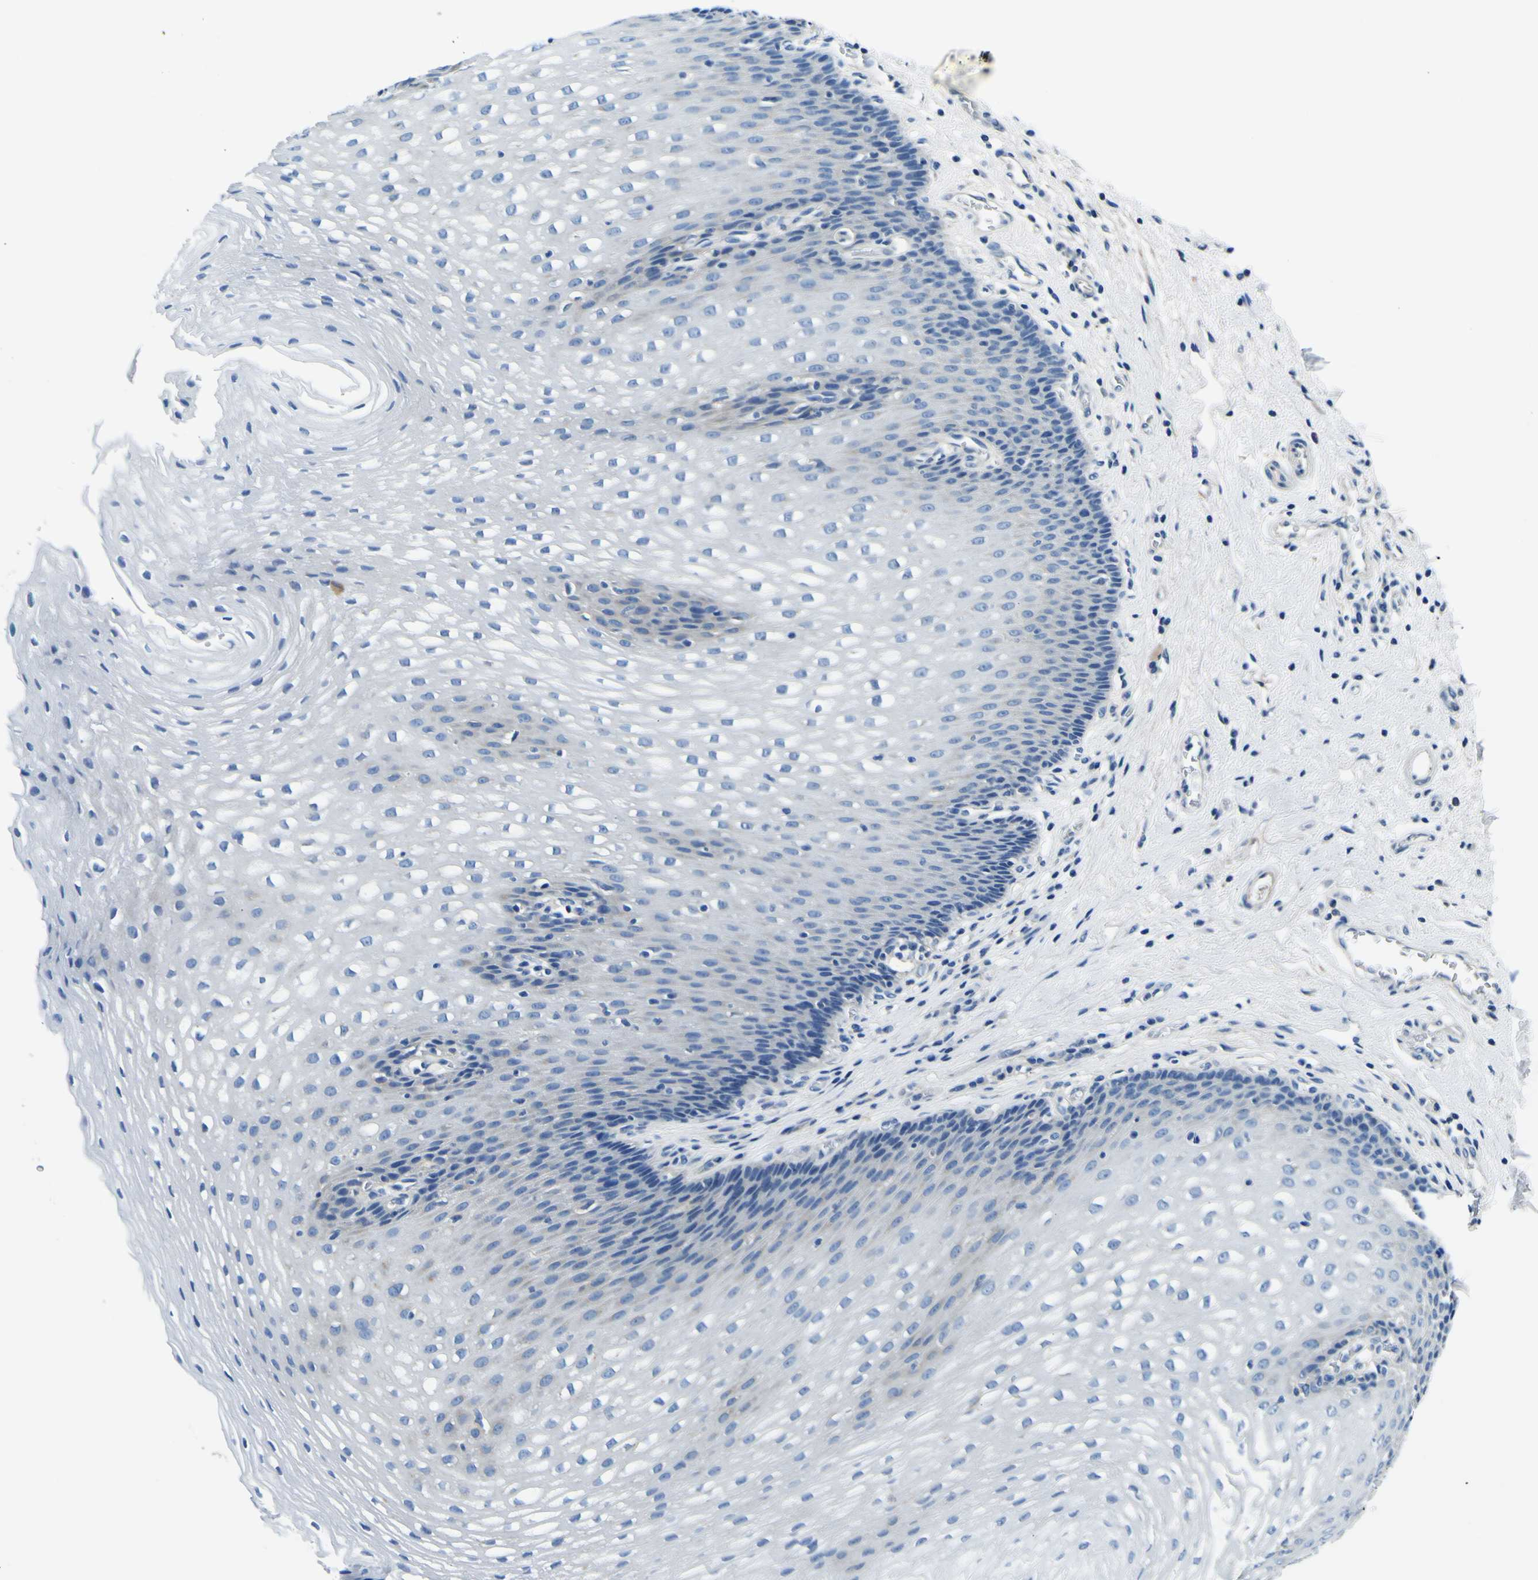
{"staining": {"intensity": "negative", "quantity": "none", "location": "none"}, "tissue": "esophagus", "cell_type": "Squamous epithelial cells", "image_type": "normal", "snomed": [{"axis": "morphology", "description": "Normal tissue, NOS"}, {"axis": "topography", "description": "Esophagus"}], "caption": "Normal esophagus was stained to show a protein in brown. There is no significant staining in squamous epithelial cells. The staining was performed using DAB (3,3'-diaminobenzidine) to visualize the protein expression in brown, while the nuclei were stained in blue with hematoxylin (Magnification: 20x).", "gene": "ADGRA2", "patient": {"sex": "male", "age": 48}}